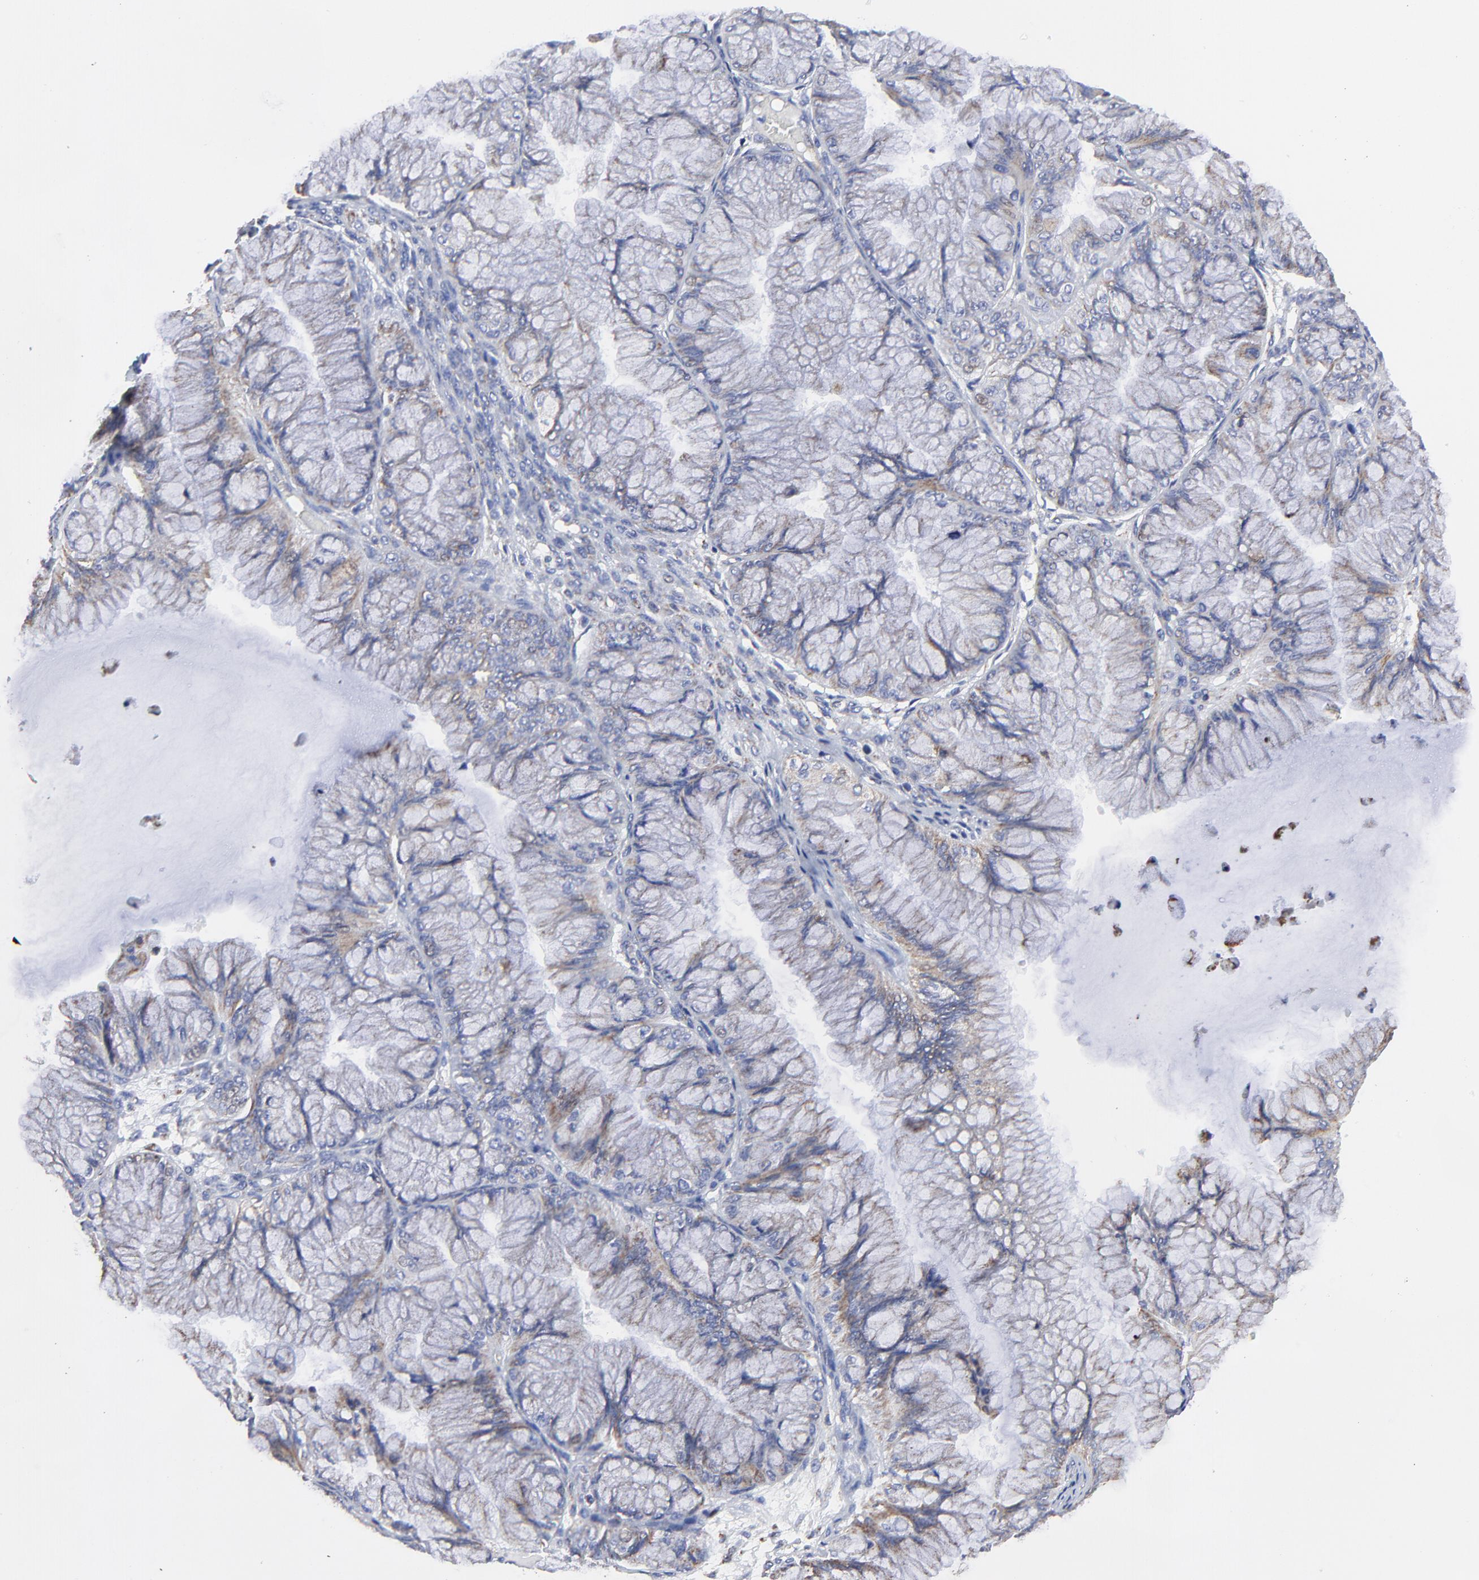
{"staining": {"intensity": "weak", "quantity": "<25%", "location": "cytoplasmic/membranous"}, "tissue": "ovarian cancer", "cell_type": "Tumor cells", "image_type": "cancer", "snomed": [{"axis": "morphology", "description": "Cystadenocarcinoma, mucinous, NOS"}, {"axis": "topography", "description": "Ovary"}], "caption": "DAB immunohistochemical staining of ovarian cancer (mucinous cystadenocarcinoma) demonstrates no significant staining in tumor cells. (DAB immunohistochemistry (IHC), high magnification).", "gene": "PINK1", "patient": {"sex": "female", "age": 63}}